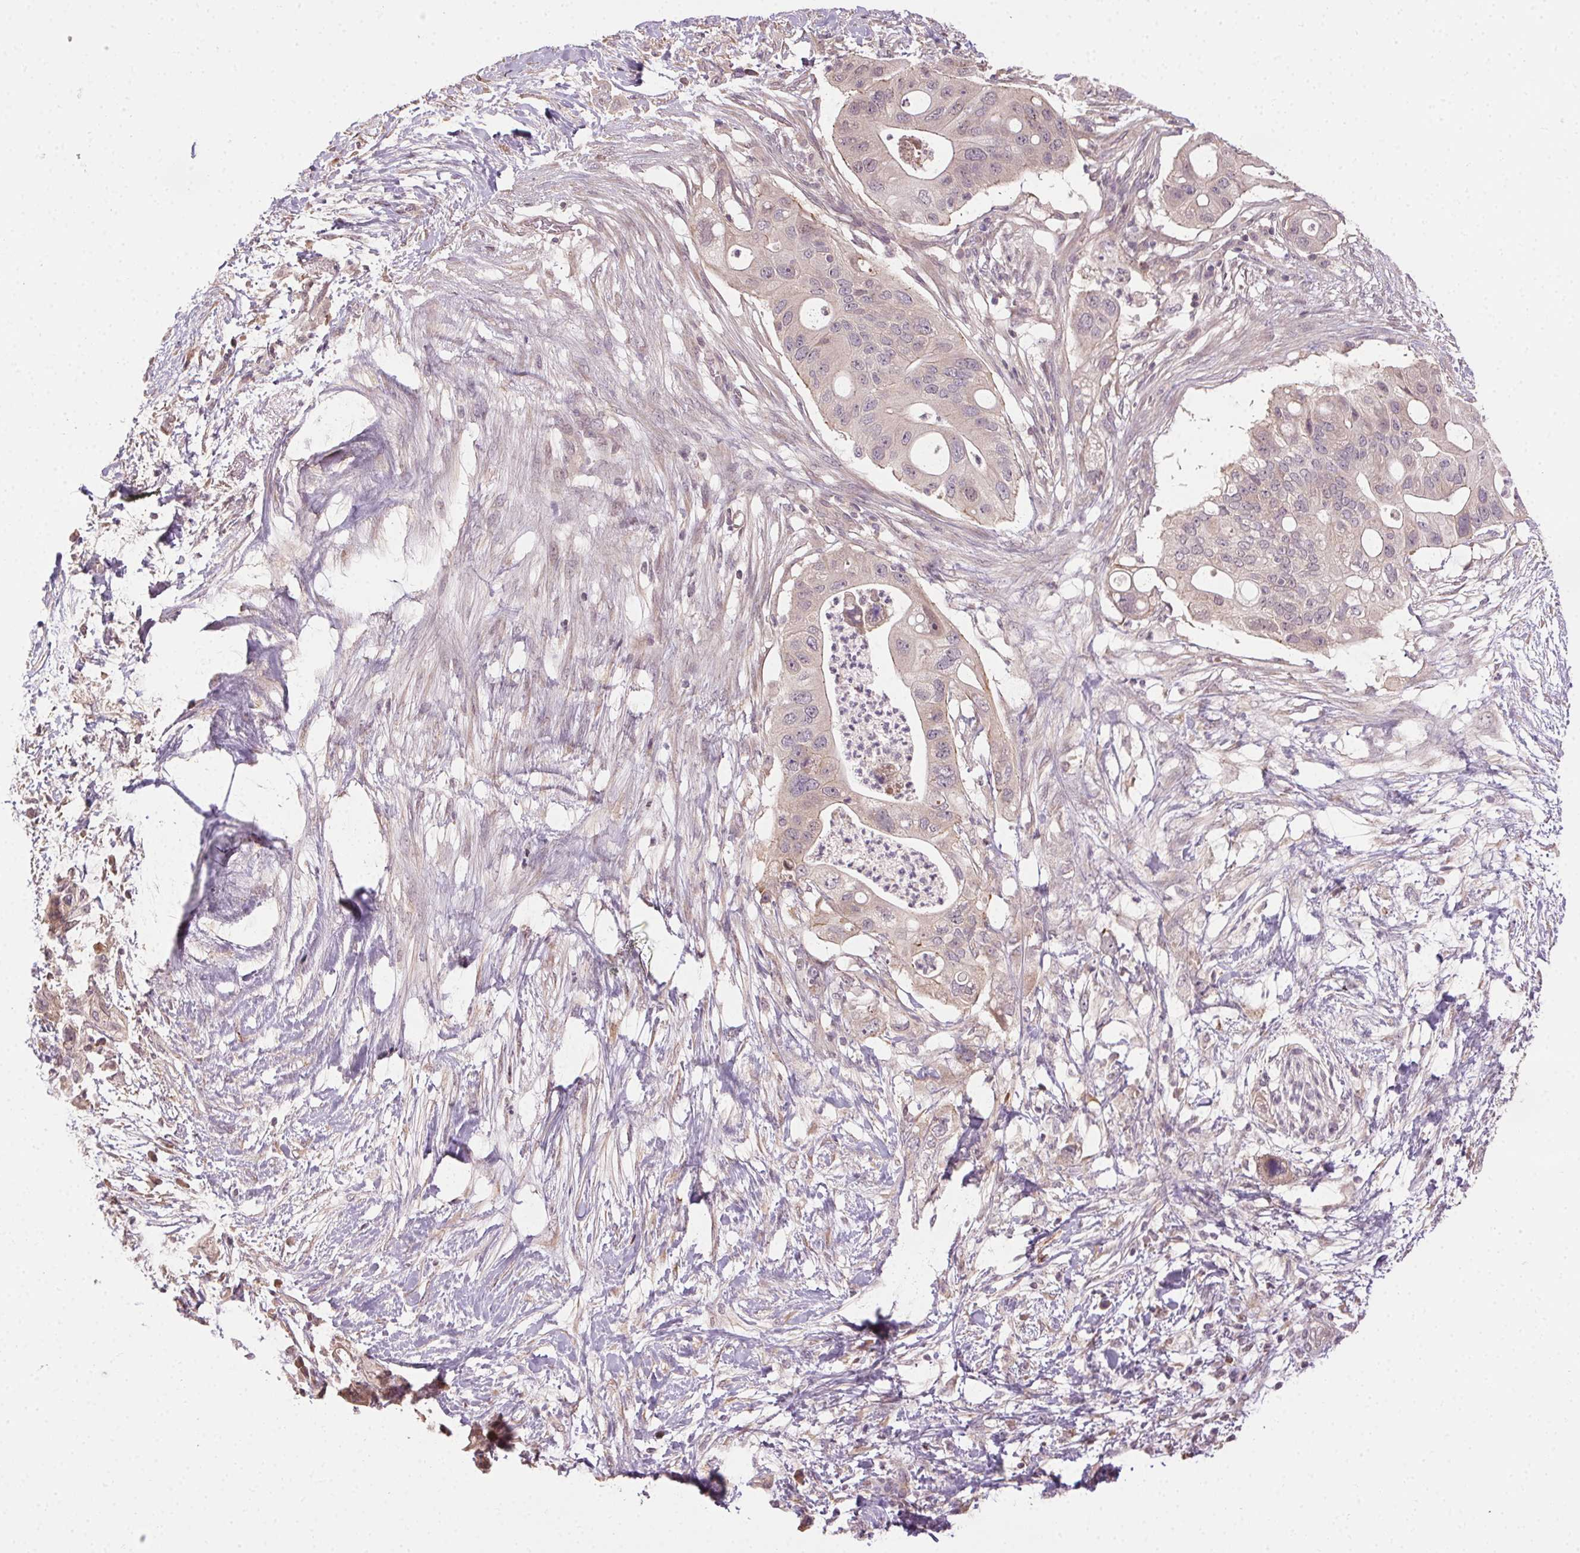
{"staining": {"intensity": "weak", "quantity": "<25%", "location": "cytoplasmic/membranous"}, "tissue": "pancreatic cancer", "cell_type": "Tumor cells", "image_type": "cancer", "snomed": [{"axis": "morphology", "description": "Adenocarcinoma, NOS"}, {"axis": "topography", "description": "Pancreas"}], "caption": "IHC histopathology image of human pancreatic cancer (adenocarcinoma) stained for a protein (brown), which exhibits no staining in tumor cells.", "gene": "ATP1B3", "patient": {"sex": "female", "age": 72}}